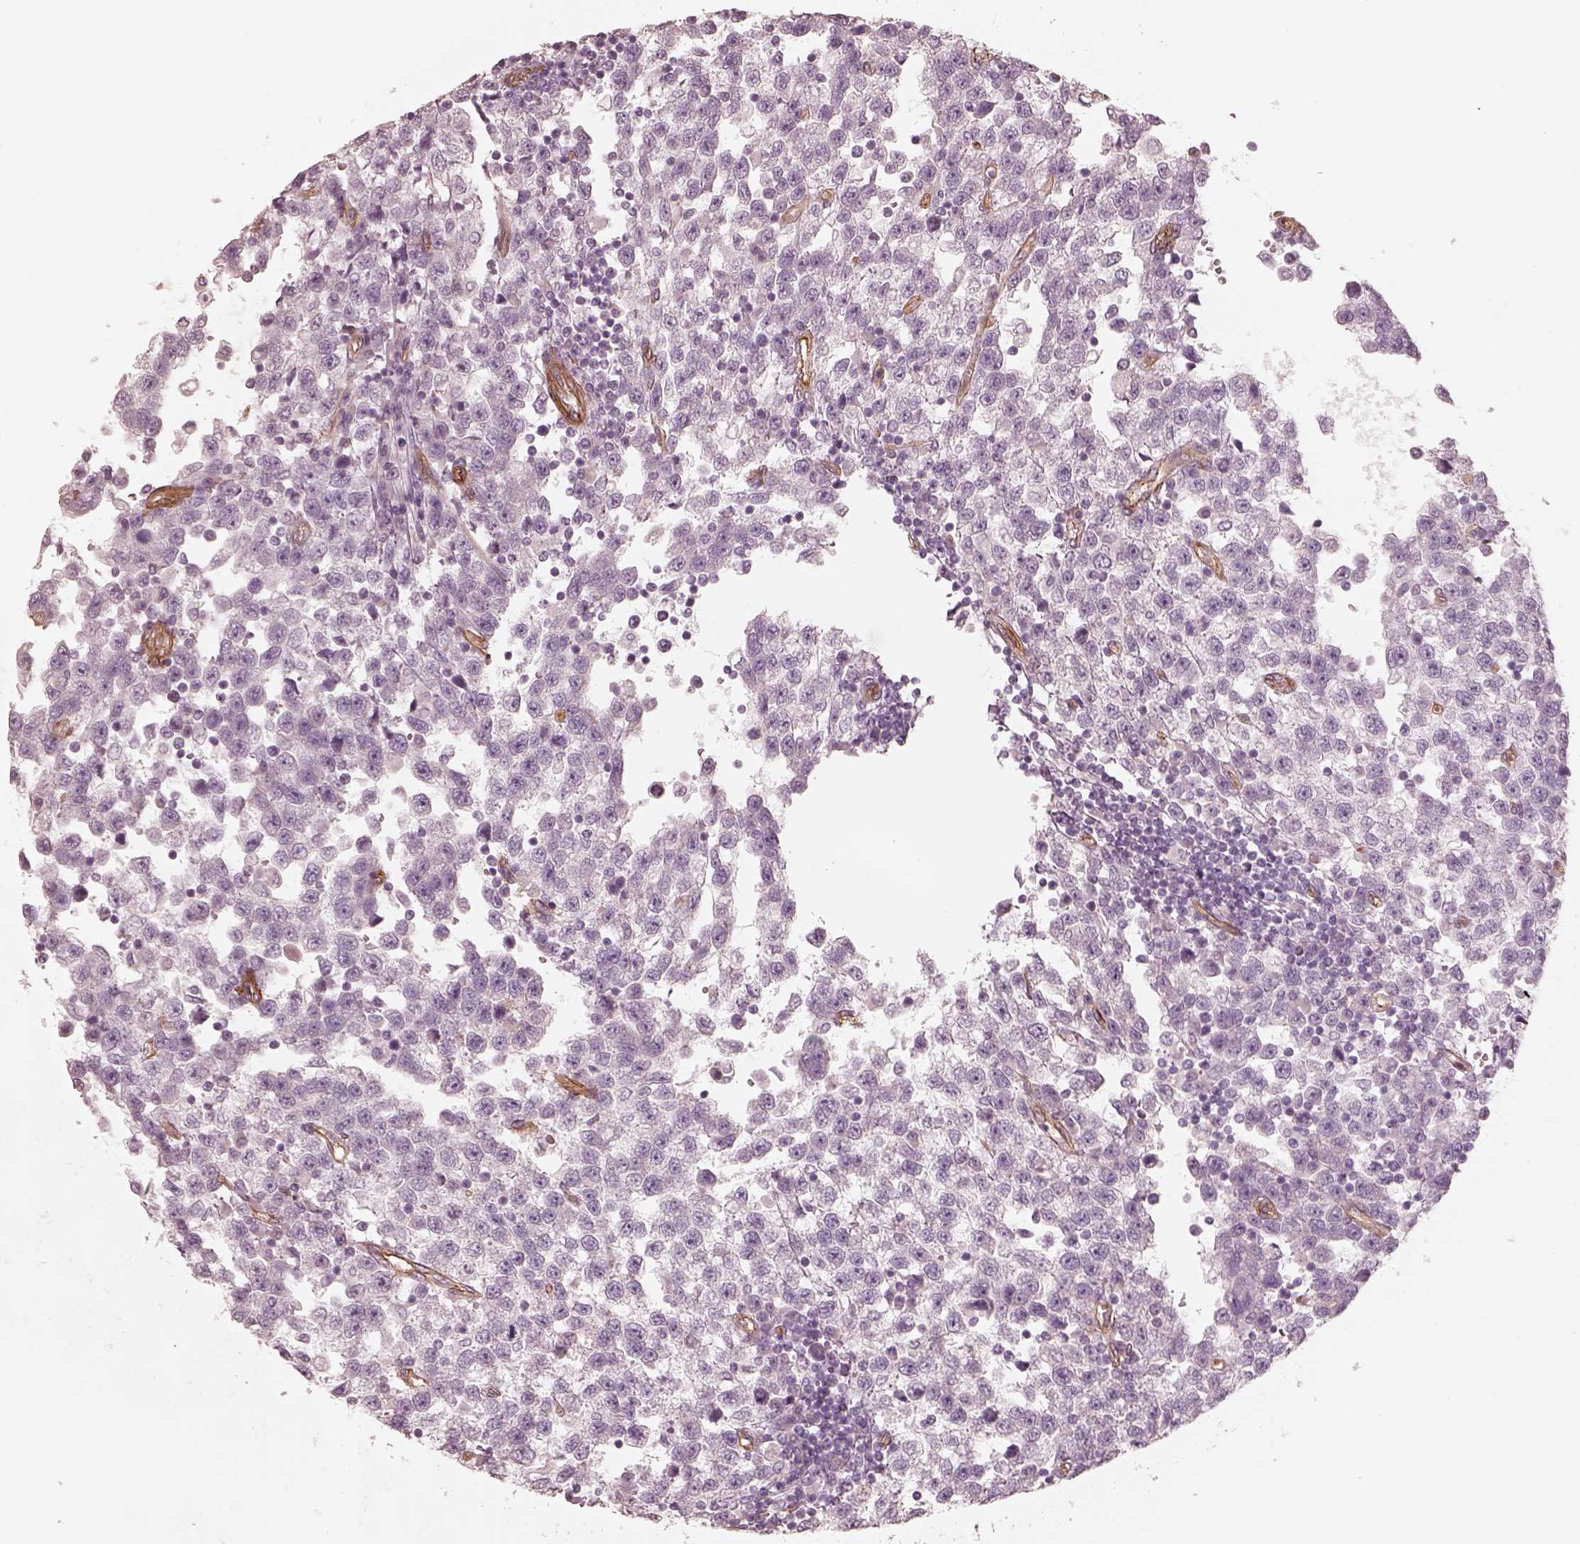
{"staining": {"intensity": "negative", "quantity": "none", "location": "none"}, "tissue": "testis cancer", "cell_type": "Tumor cells", "image_type": "cancer", "snomed": [{"axis": "morphology", "description": "Seminoma, NOS"}, {"axis": "topography", "description": "Testis"}], "caption": "Tumor cells show no significant staining in testis cancer (seminoma). (DAB IHC visualized using brightfield microscopy, high magnification).", "gene": "CRYM", "patient": {"sex": "male", "age": 34}}